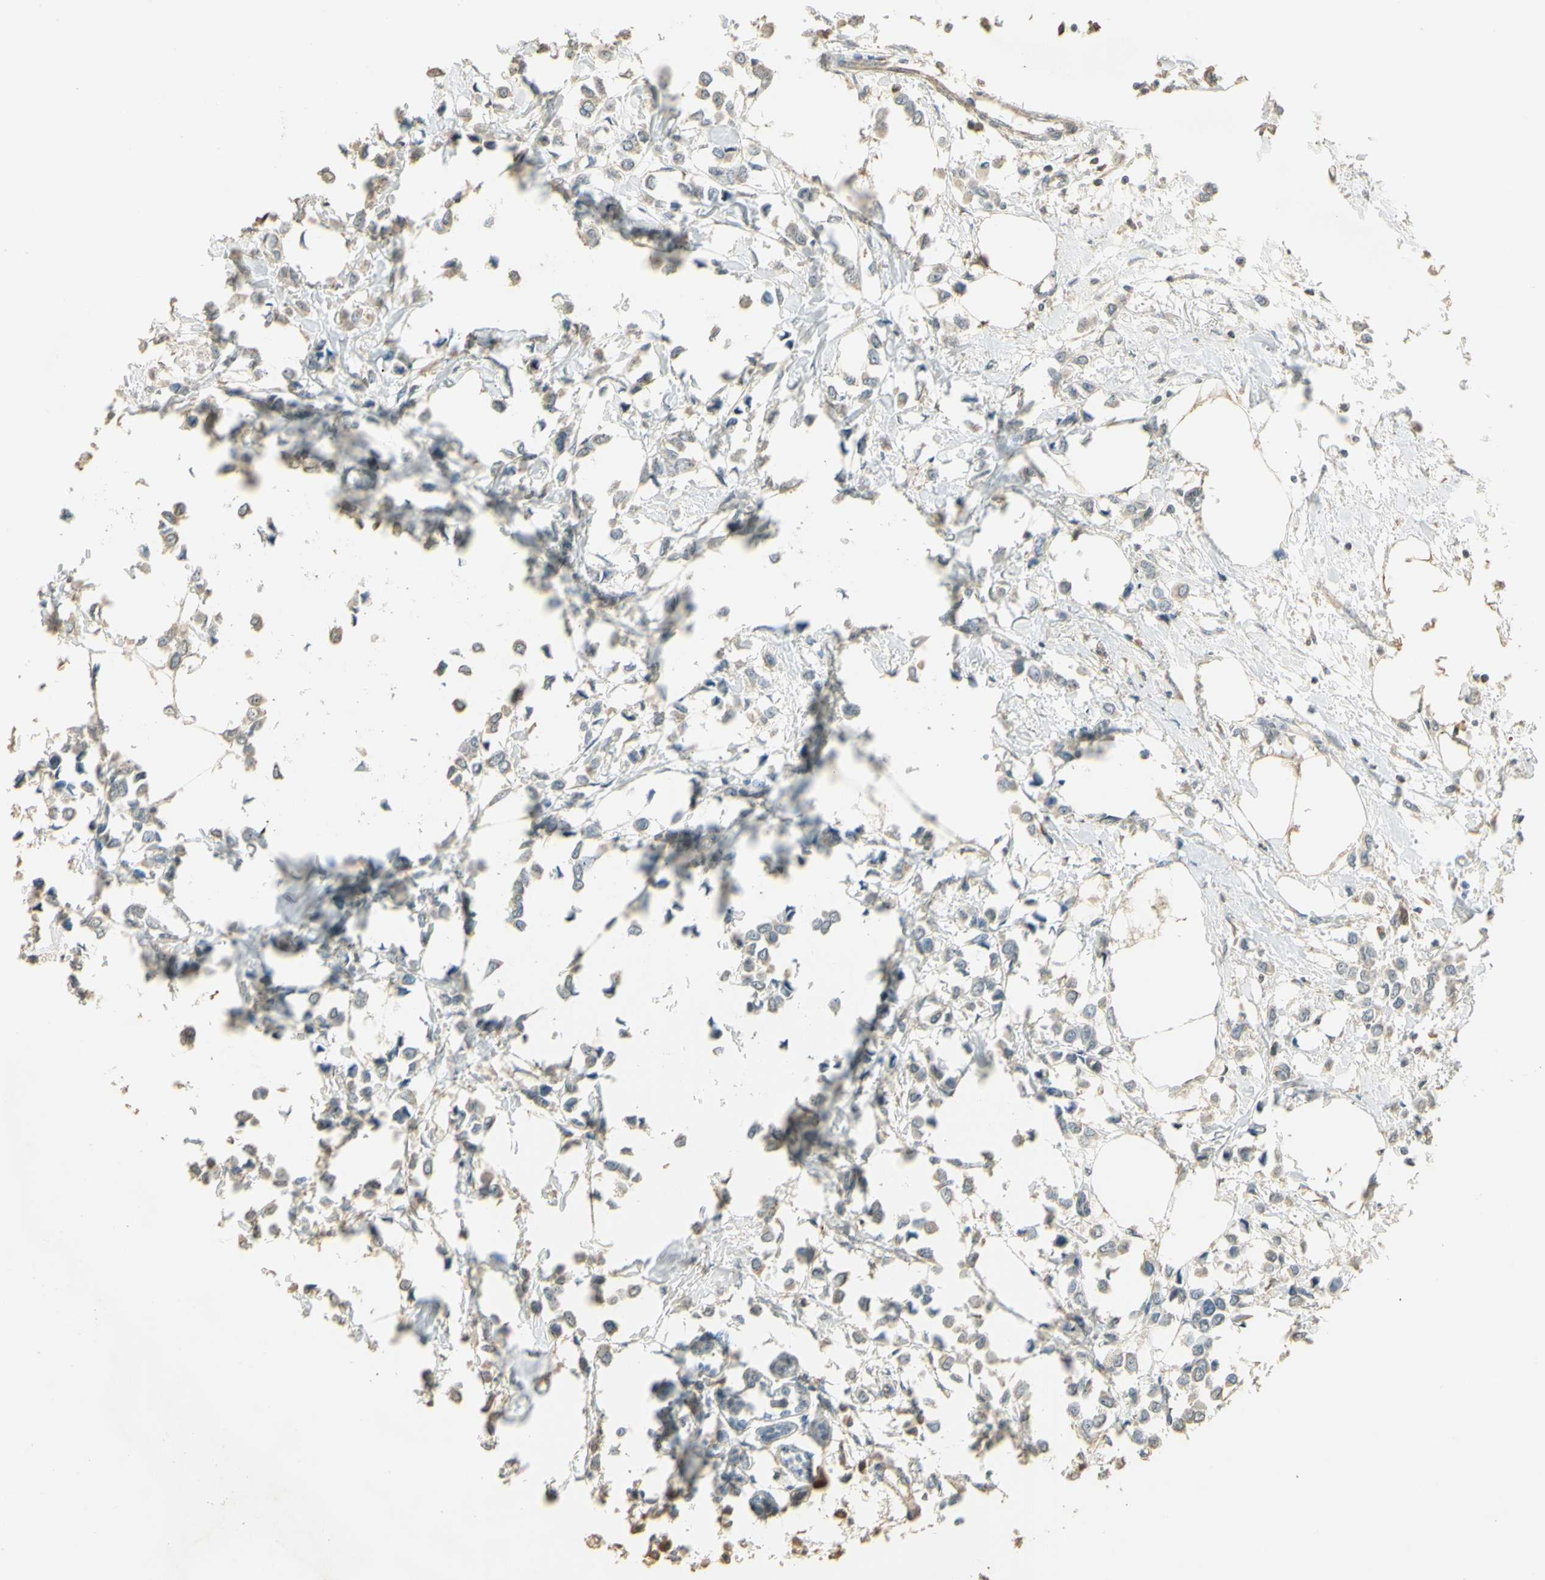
{"staining": {"intensity": "weak", "quantity": "25%-75%", "location": "cytoplasmic/membranous"}, "tissue": "breast cancer", "cell_type": "Tumor cells", "image_type": "cancer", "snomed": [{"axis": "morphology", "description": "Lobular carcinoma"}, {"axis": "topography", "description": "Breast"}], "caption": "This is an image of immunohistochemistry (IHC) staining of breast cancer, which shows weak staining in the cytoplasmic/membranous of tumor cells.", "gene": "UXS1", "patient": {"sex": "female", "age": 51}}